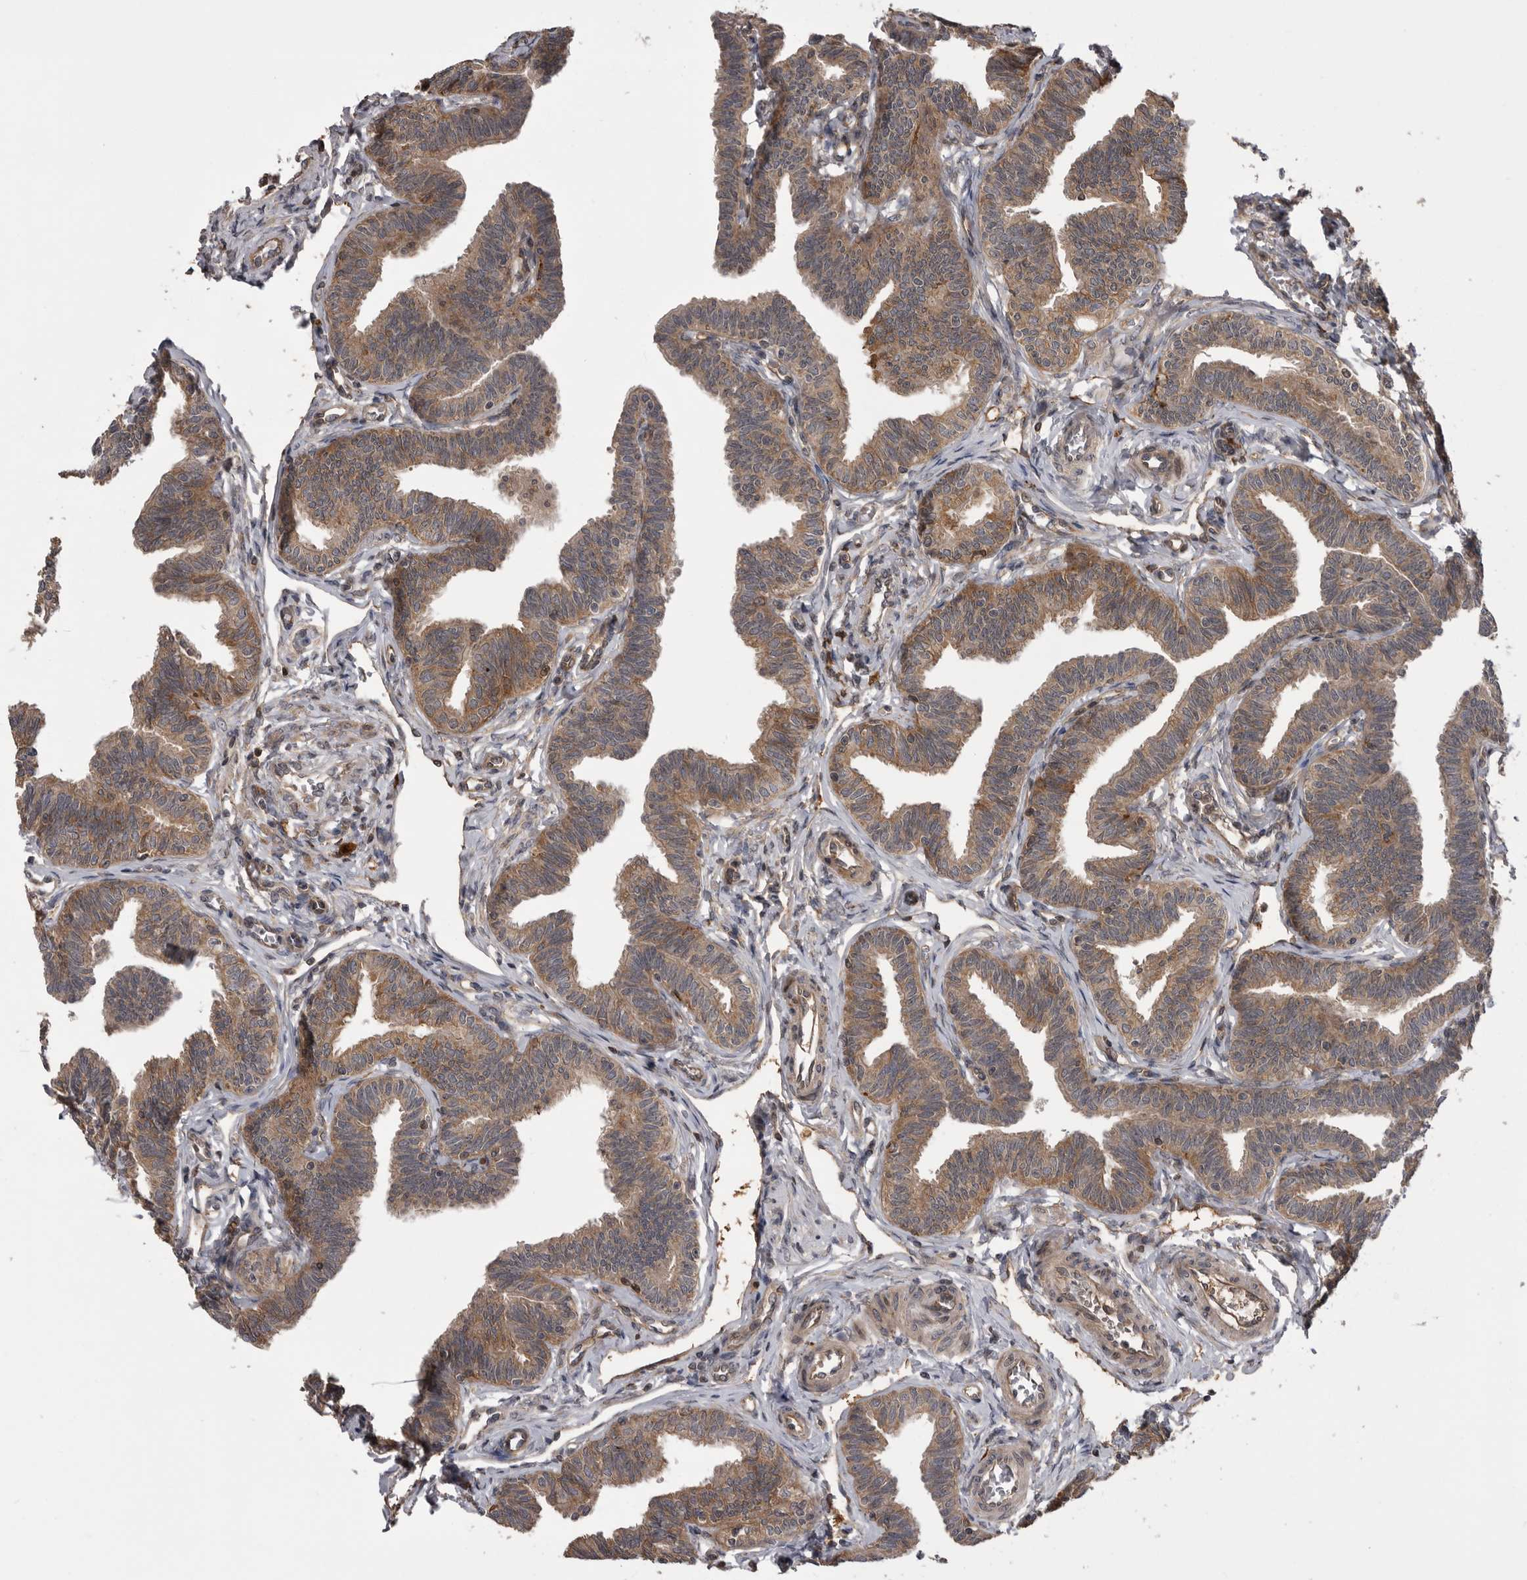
{"staining": {"intensity": "moderate", "quantity": ">75%", "location": "cytoplasmic/membranous"}, "tissue": "fallopian tube", "cell_type": "Glandular cells", "image_type": "normal", "snomed": [{"axis": "morphology", "description": "Normal tissue, NOS"}, {"axis": "topography", "description": "Fallopian tube"}, {"axis": "topography", "description": "Ovary"}], "caption": "This image displays IHC staining of normal human fallopian tube, with medium moderate cytoplasmic/membranous expression in about >75% of glandular cells.", "gene": "RAB3GAP2", "patient": {"sex": "female", "age": 23}}